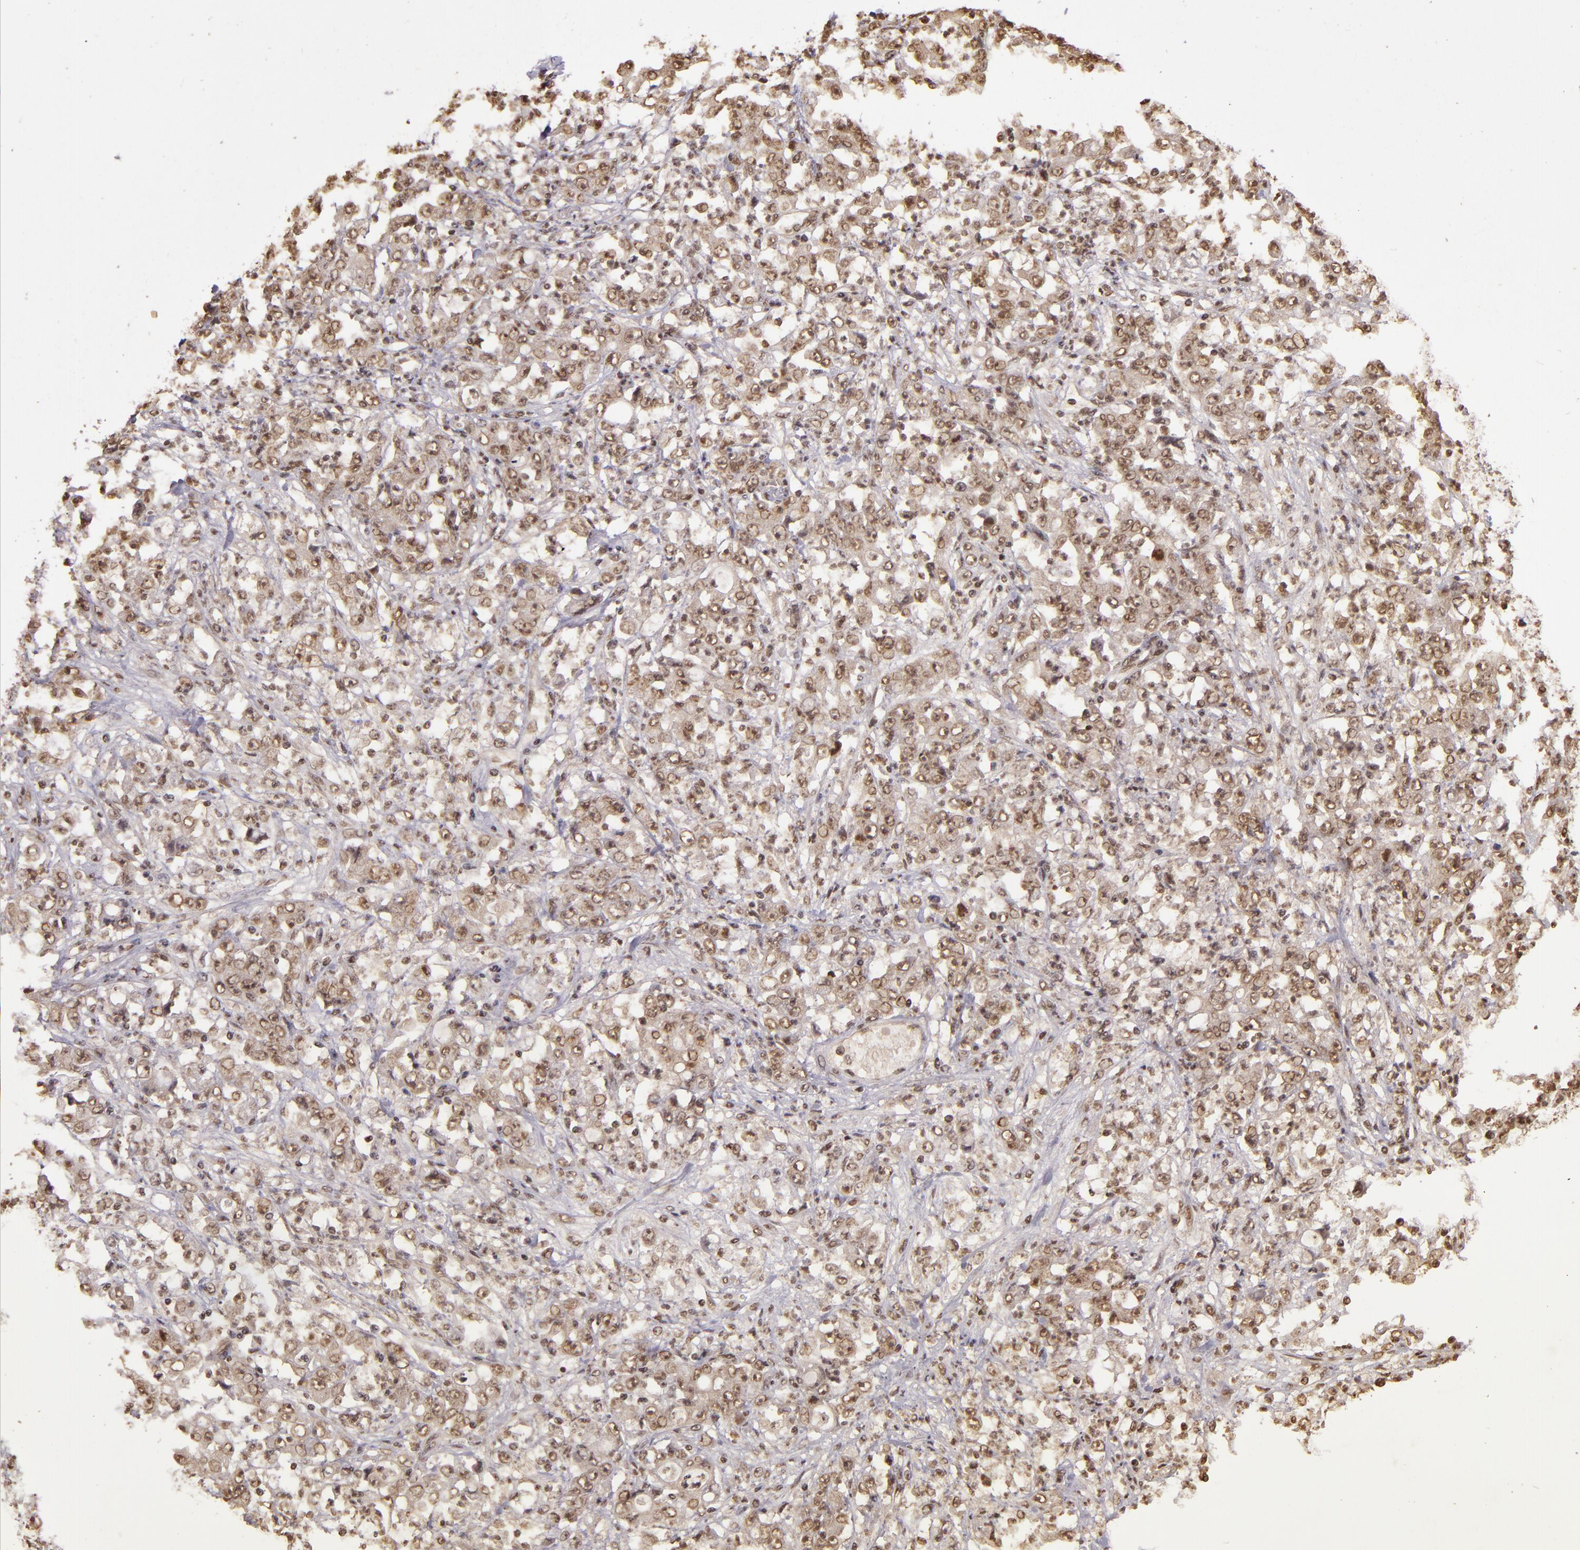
{"staining": {"intensity": "weak", "quantity": ">75%", "location": "cytoplasmic/membranous,nuclear"}, "tissue": "stomach cancer", "cell_type": "Tumor cells", "image_type": "cancer", "snomed": [{"axis": "morphology", "description": "Adenocarcinoma, NOS"}, {"axis": "topography", "description": "Stomach, lower"}], "caption": "Stomach cancer (adenocarcinoma) was stained to show a protein in brown. There is low levels of weak cytoplasmic/membranous and nuclear positivity in approximately >75% of tumor cells. The staining is performed using DAB brown chromogen to label protein expression. The nuclei are counter-stained blue using hematoxylin.", "gene": "CUL1", "patient": {"sex": "female", "age": 71}}